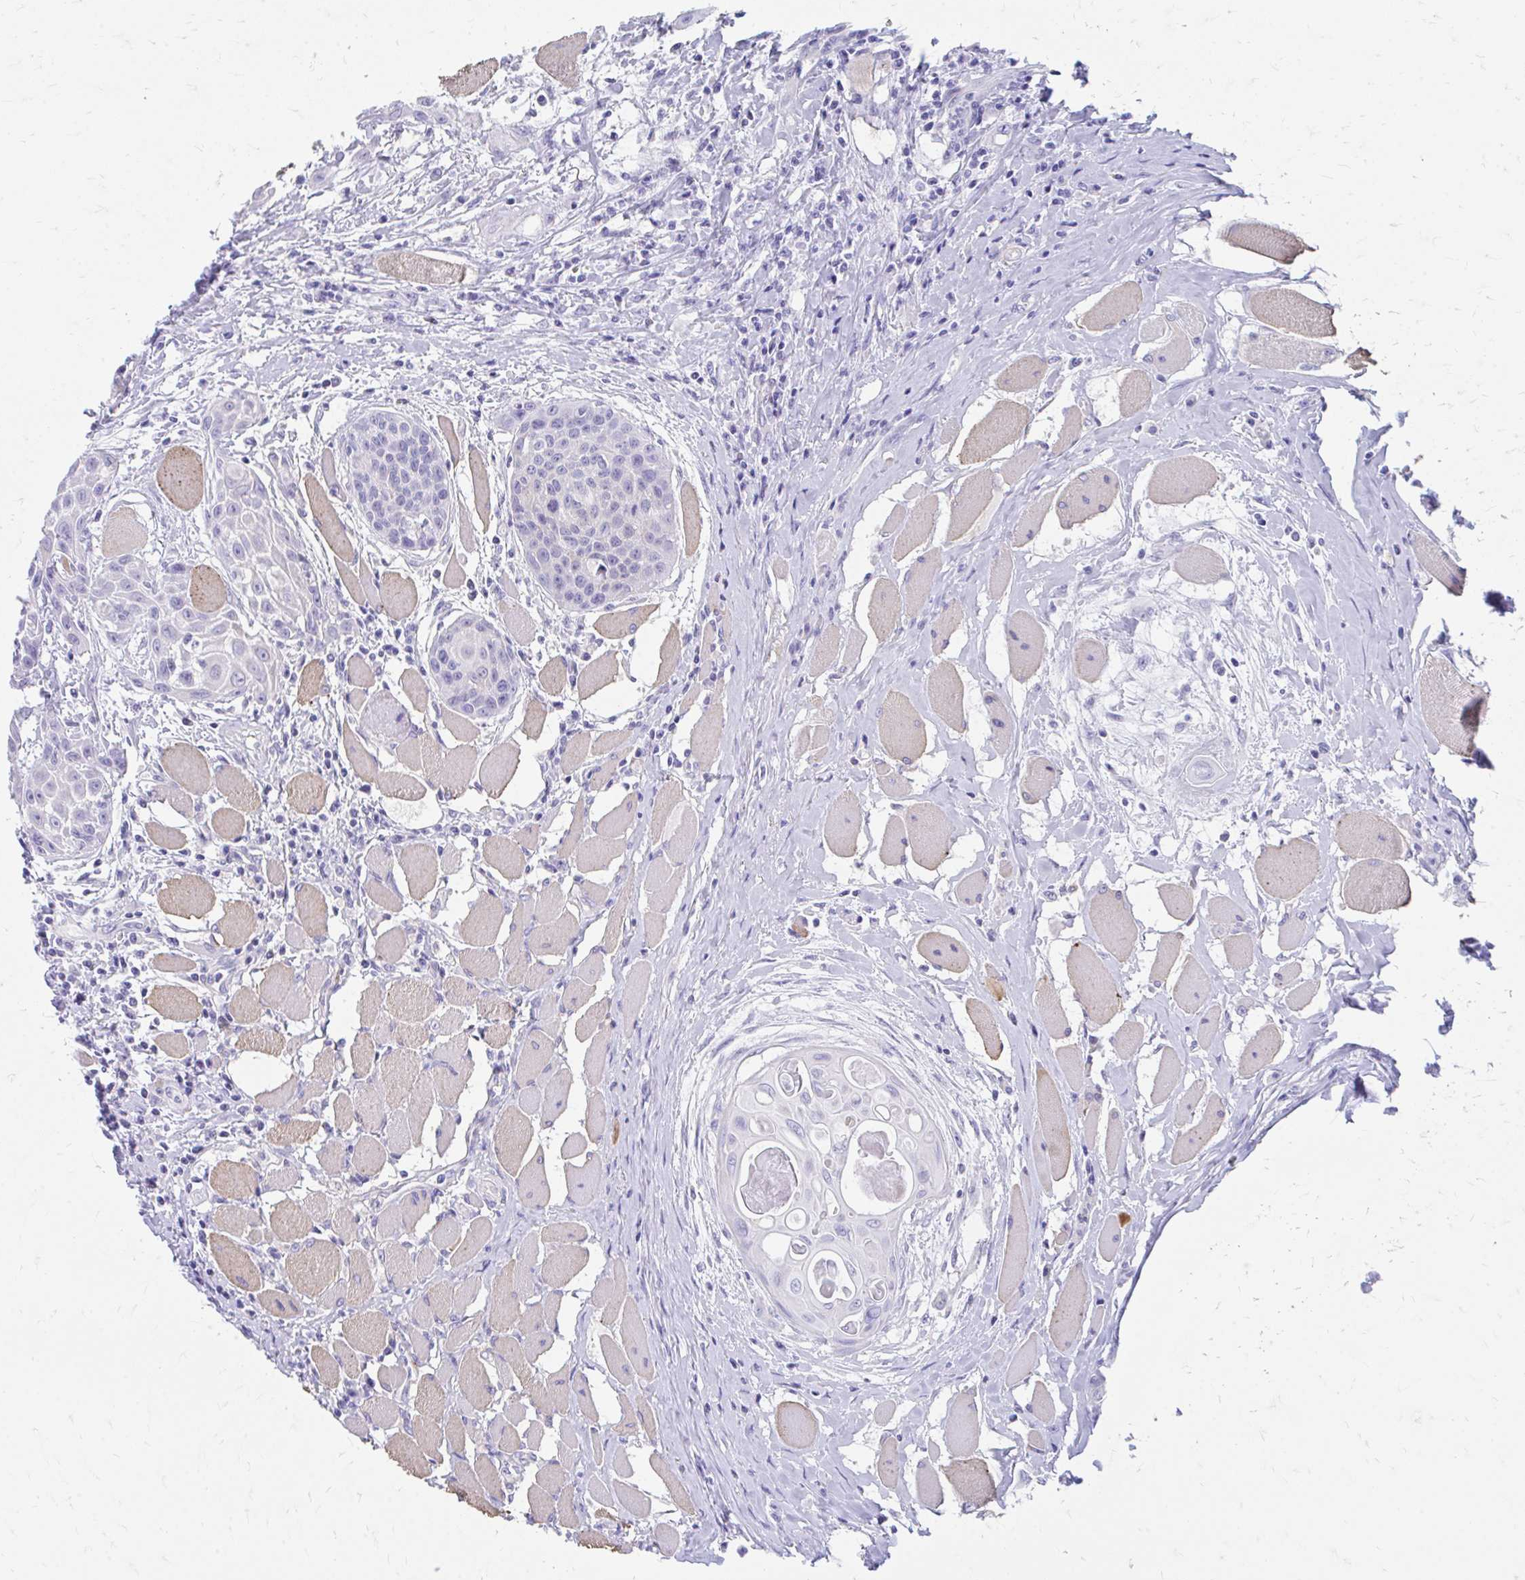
{"staining": {"intensity": "negative", "quantity": "none", "location": "none"}, "tissue": "head and neck cancer", "cell_type": "Tumor cells", "image_type": "cancer", "snomed": [{"axis": "morphology", "description": "Squamous cell carcinoma, NOS"}, {"axis": "topography", "description": "Head-Neck"}], "caption": "A high-resolution image shows IHC staining of squamous cell carcinoma (head and neck), which shows no significant expression in tumor cells.", "gene": "KRIT1", "patient": {"sex": "female", "age": 73}}